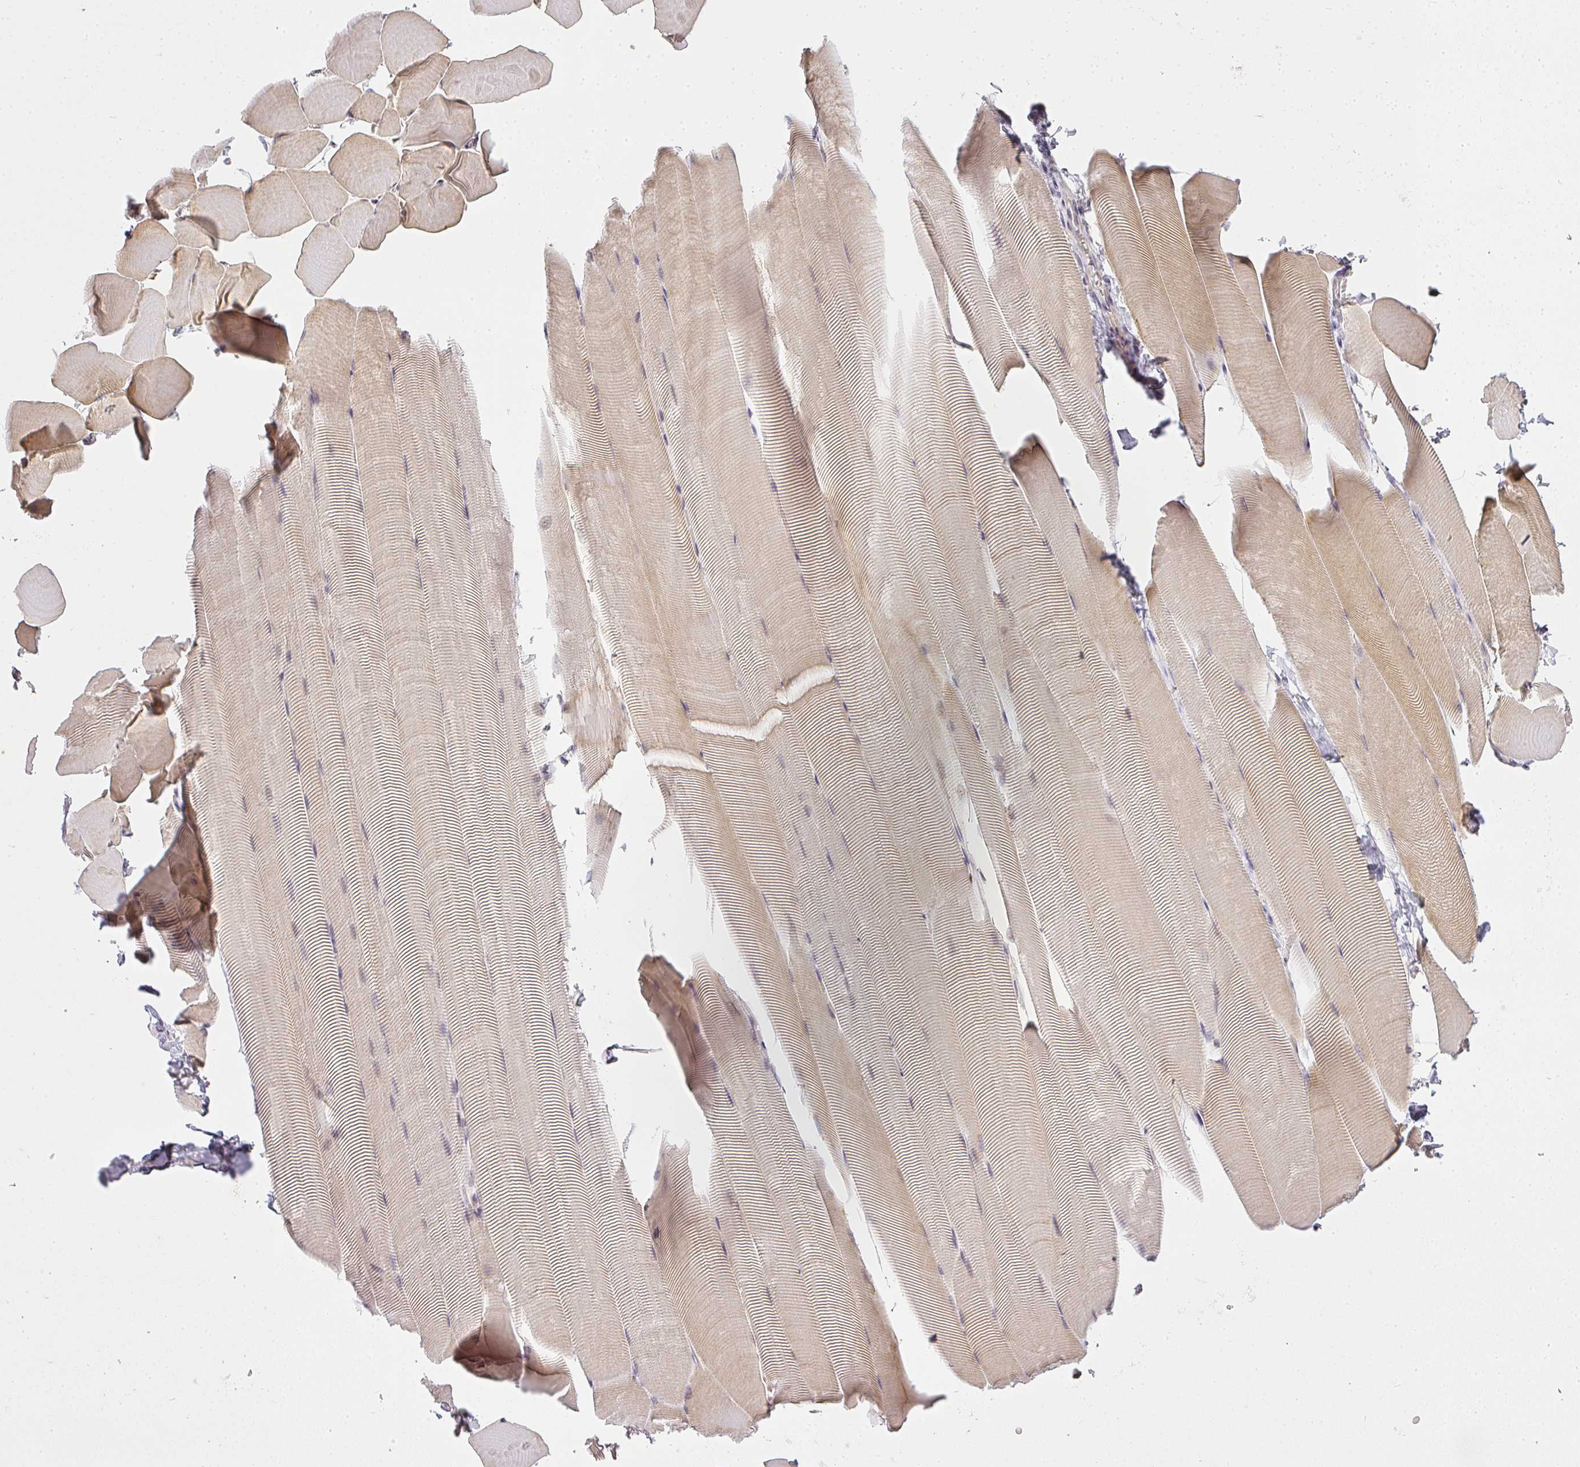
{"staining": {"intensity": "moderate", "quantity": "25%-75%", "location": "cytoplasmic/membranous"}, "tissue": "skeletal muscle", "cell_type": "Myocytes", "image_type": "normal", "snomed": [{"axis": "morphology", "description": "Normal tissue, NOS"}, {"axis": "topography", "description": "Skeletal muscle"}], "caption": "Skeletal muscle stained for a protein (brown) exhibits moderate cytoplasmic/membranous positive expression in approximately 25%-75% of myocytes.", "gene": "MED19", "patient": {"sex": "male", "age": 25}}